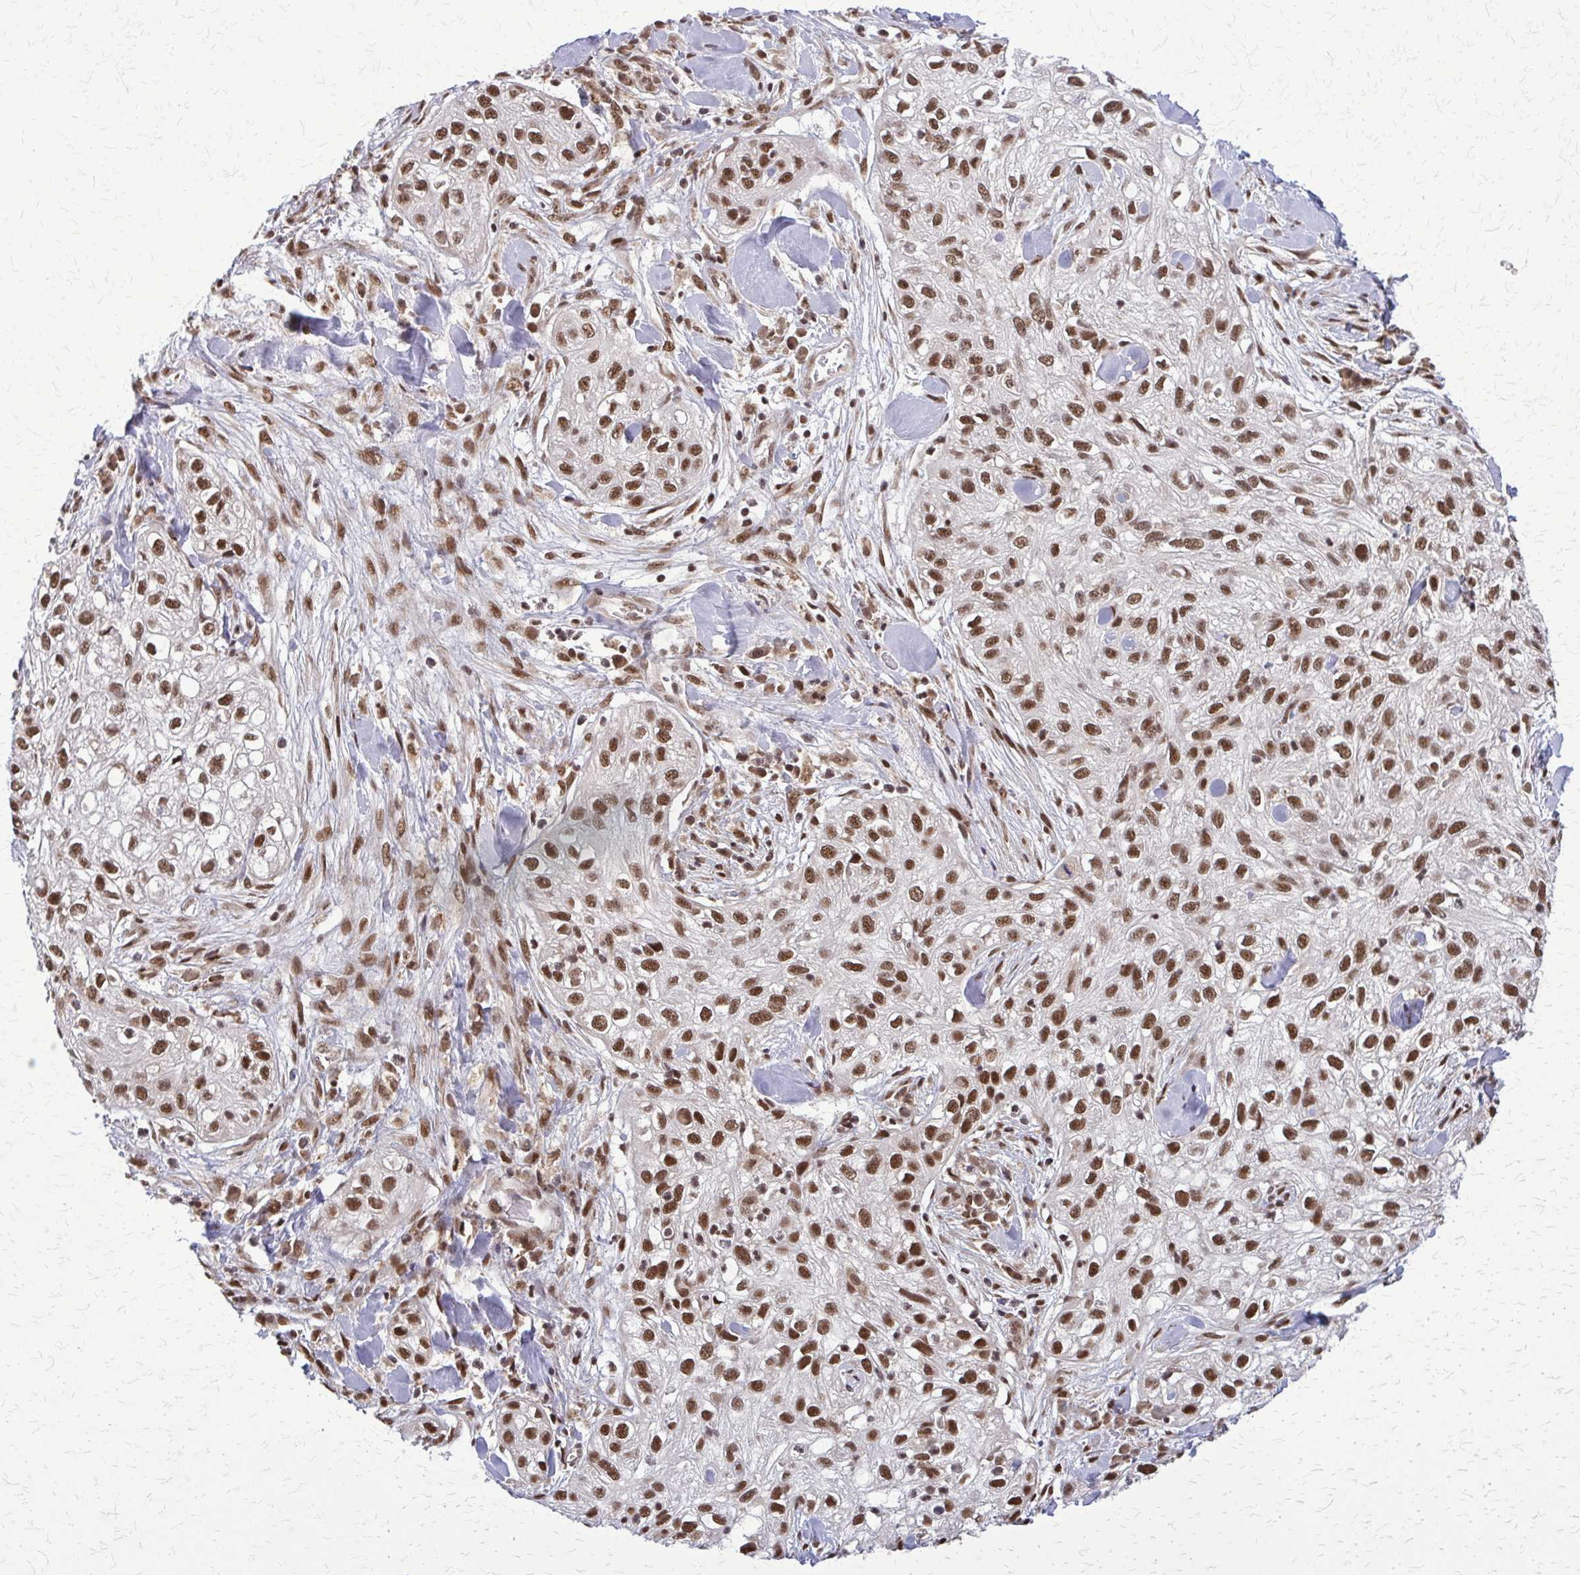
{"staining": {"intensity": "moderate", "quantity": ">75%", "location": "nuclear"}, "tissue": "skin cancer", "cell_type": "Tumor cells", "image_type": "cancer", "snomed": [{"axis": "morphology", "description": "Squamous cell carcinoma, NOS"}, {"axis": "topography", "description": "Skin"}], "caption": "This is a photomicrograph of immunohistochemistry staining of squamous cell carcinoma (skin), which shows moderate positivity in the nuclear of tumor cells.", "gene": "HDAC3", "patient": {"sex": "male", "age": 82}}